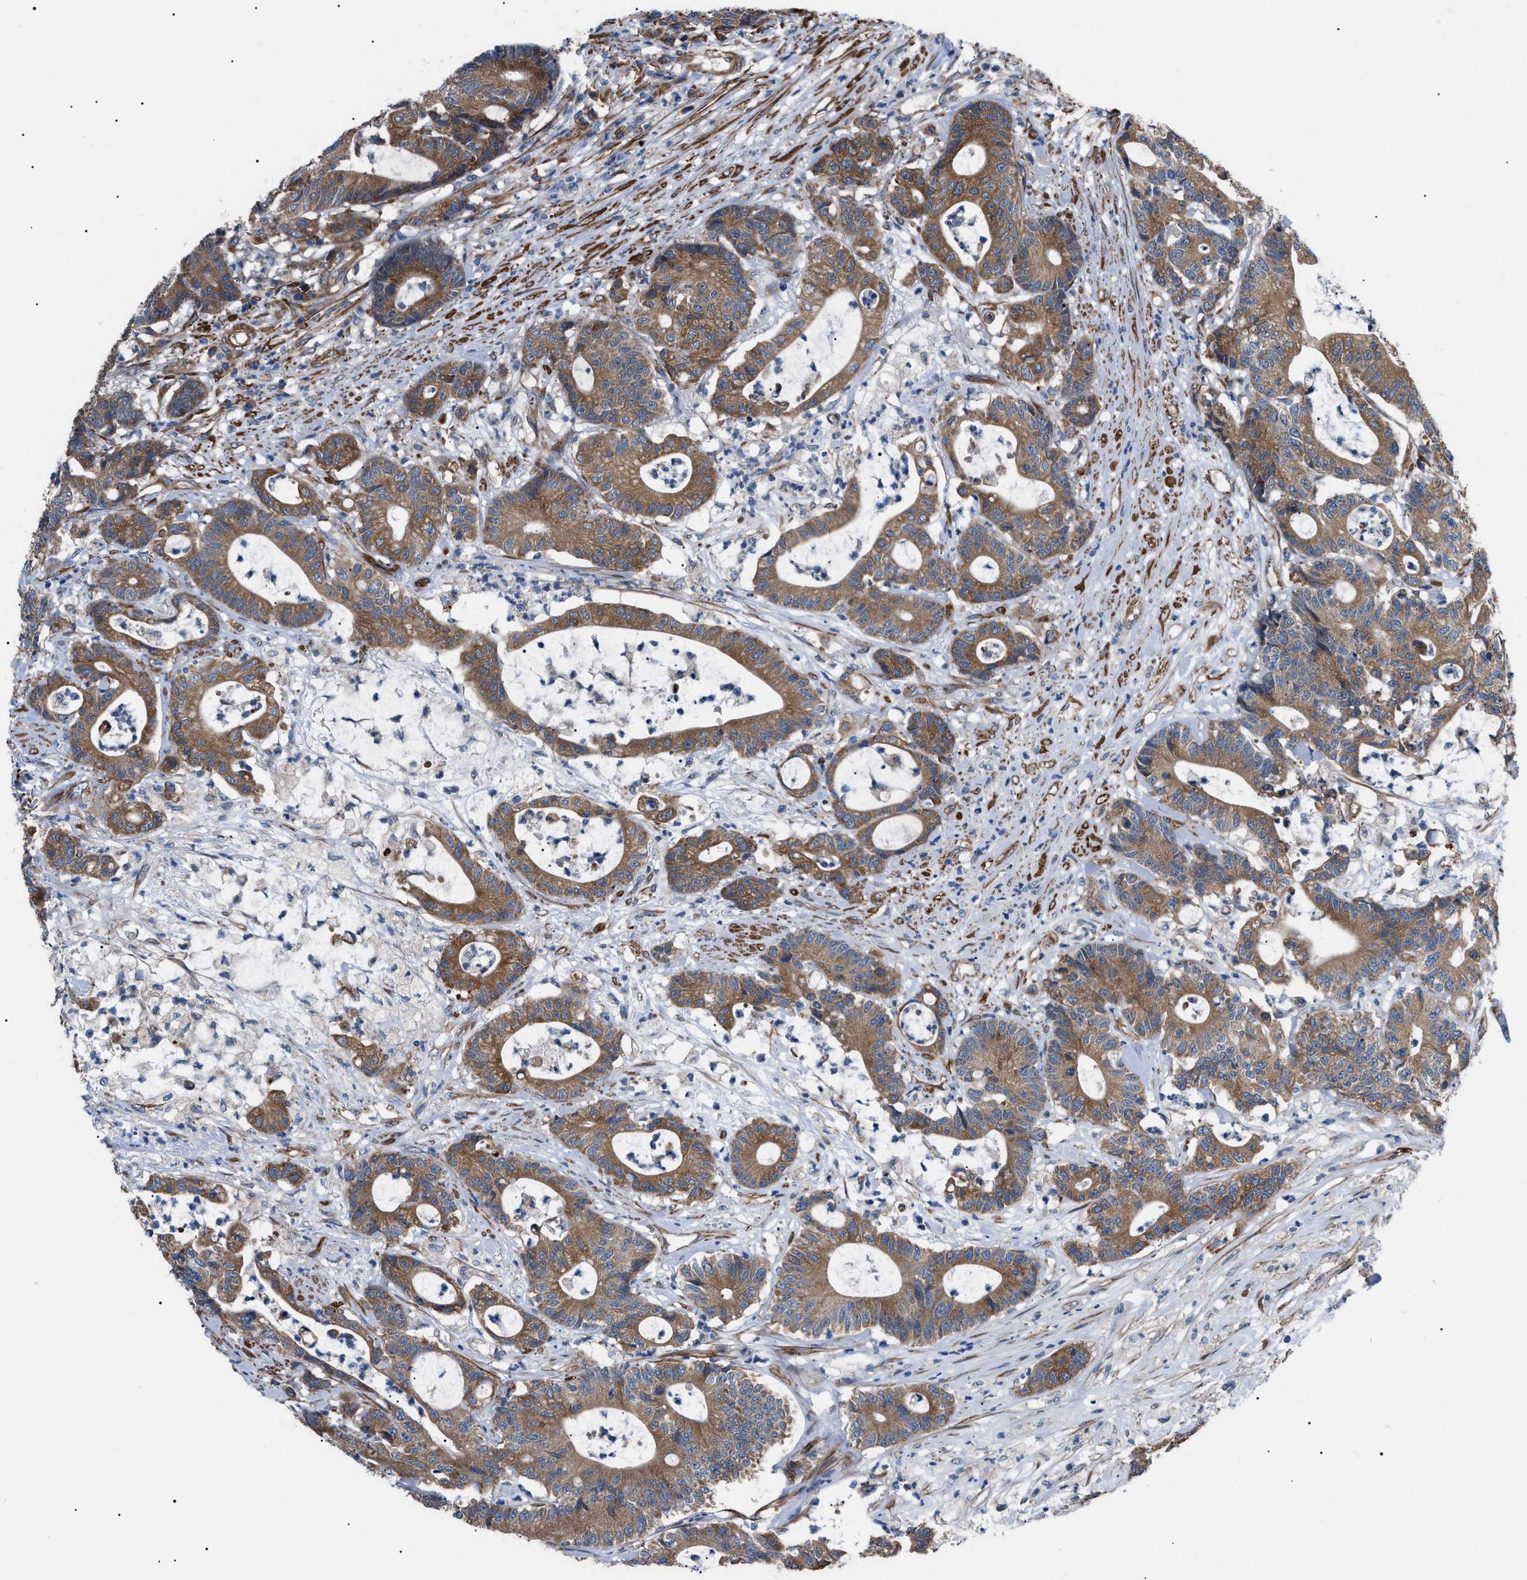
{"staining": {"intensity": "moderate", "quantity": ">75%", "location": "cytoplasmic/membranous"}, "tissue": "colorectal cancer", "cell_type": "Tumor cells", "image_type": "cancer", "snomed": [{"axis": "morphology", "description": "Adenocarcinoma, NOS"}, {"axis": "topography", "description": "Colon"}], "caption": "IHC of adenocarcinoma (colorectal) displays medium levels of moderate cytoplasmic/membranous expression in approximately >75% of tumor cells.", "gene": "MYO10", "patient": {"sex": "female", "age": 84}}